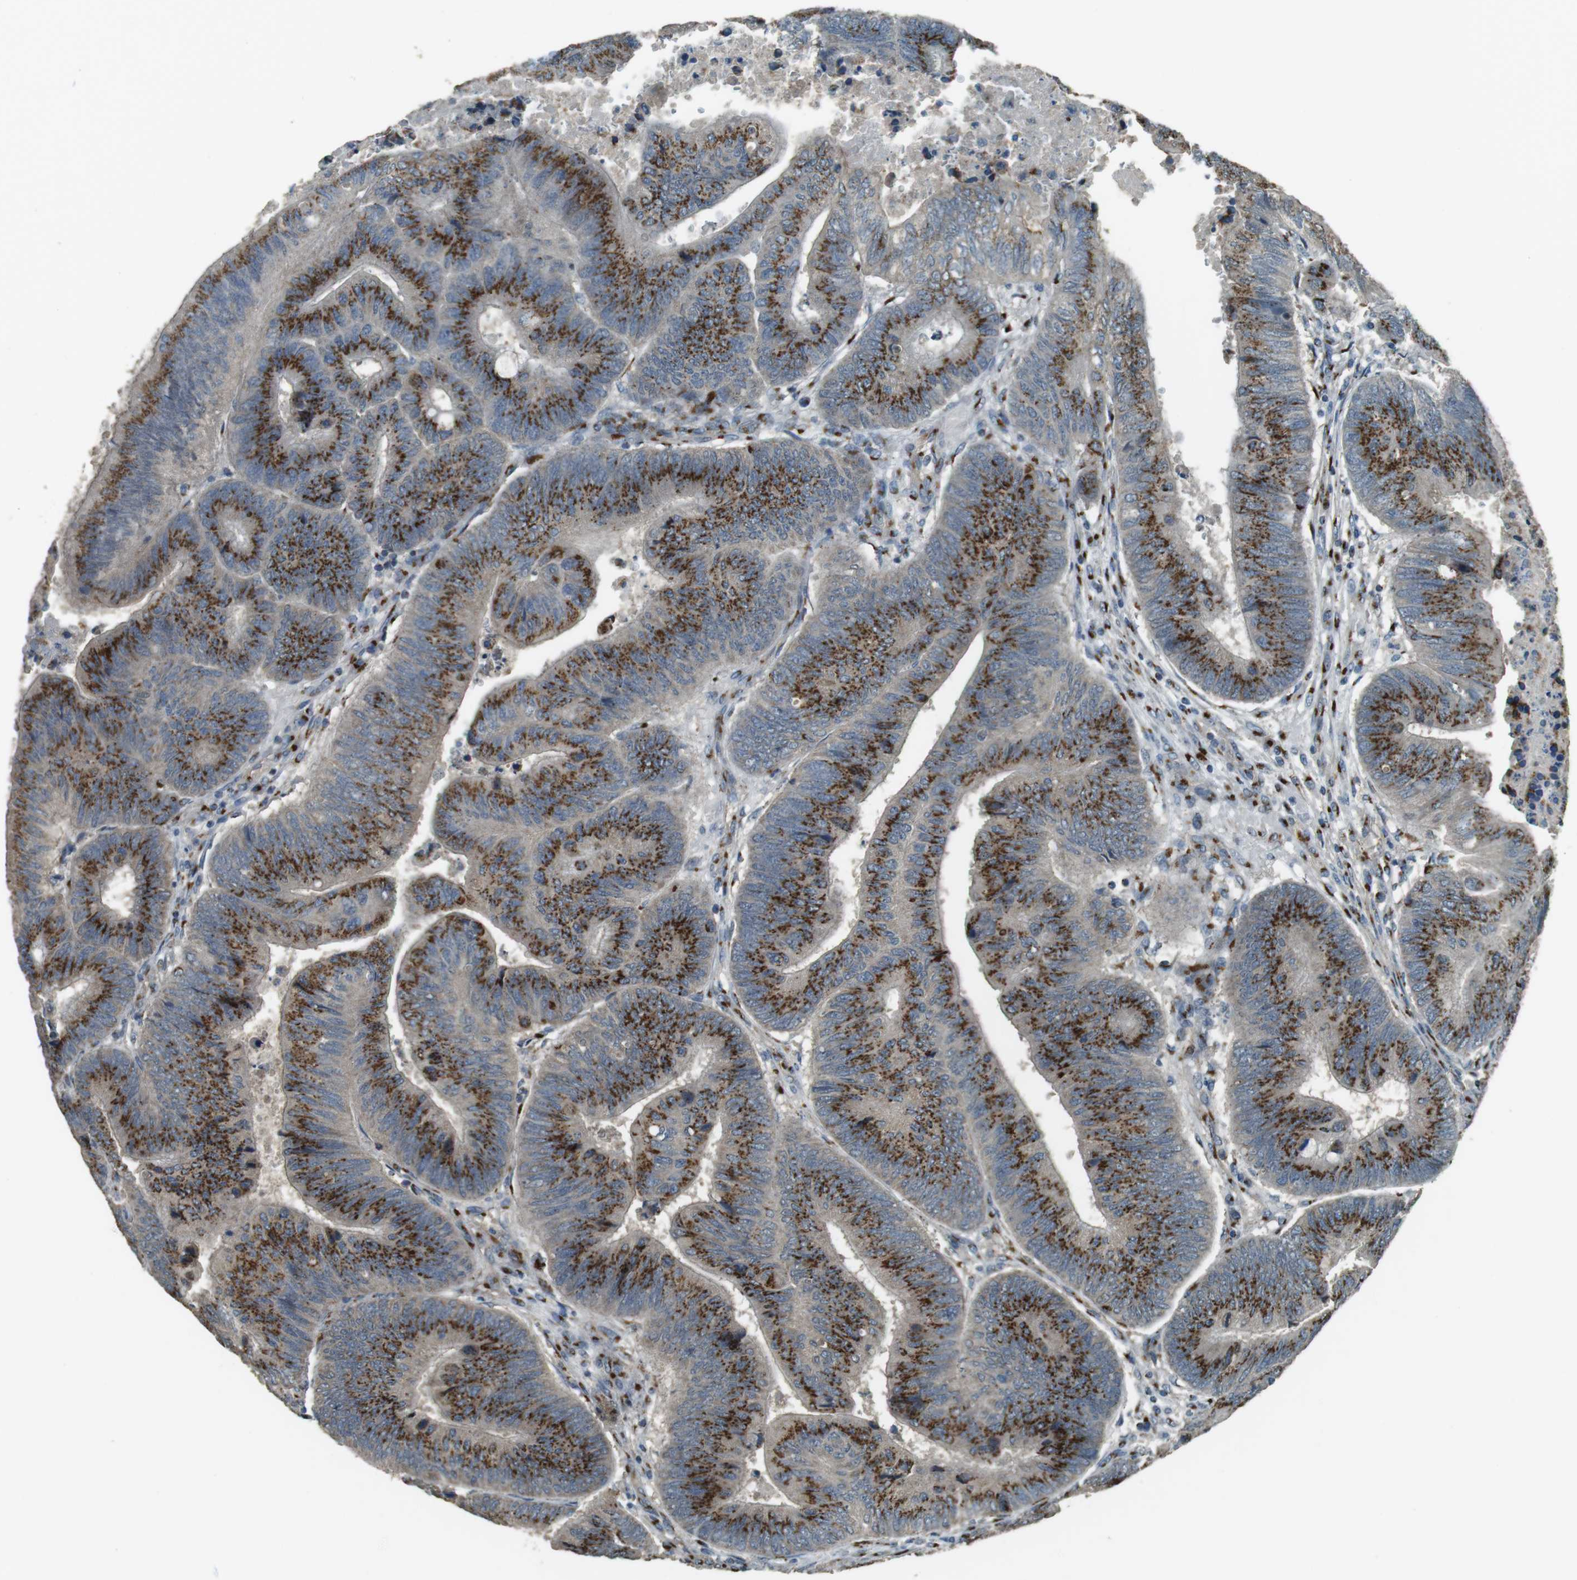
{"staining": {"intensity": "strong", "quantity": ">75%", "location": "cytoplasmic/membranous"}, "tissue": "colorectal cancer", "cell_type": "Tumor cells", "image_type": "cancer", "snomed": [{"axis": "morphology", "description": "Normal tissue, NOS"}, {"axis": "morphology", "description": "Adenocarcinoma, NOS"}, {"axis": "topography", "description": "Rectum"}, {"axis": "topography", "description": "Peripheral nerve tissue"}], "caption": "Immunohistochemistry (IHC) staining of colorectal adenocarcinoma, which reveals high levels of strong cytoplasmic/membranous staining in about >75% of tumor cells indicating strong cytoplasmic/membranous protein positivity. The staining was performed using DAB (3,3'-diaminobenzidine) (brown) for protein detection and nuclei were counterstained in hematoxylin (blue).", "gene": "TMEM115", "patient": {"sex": "male", "age": 92}}